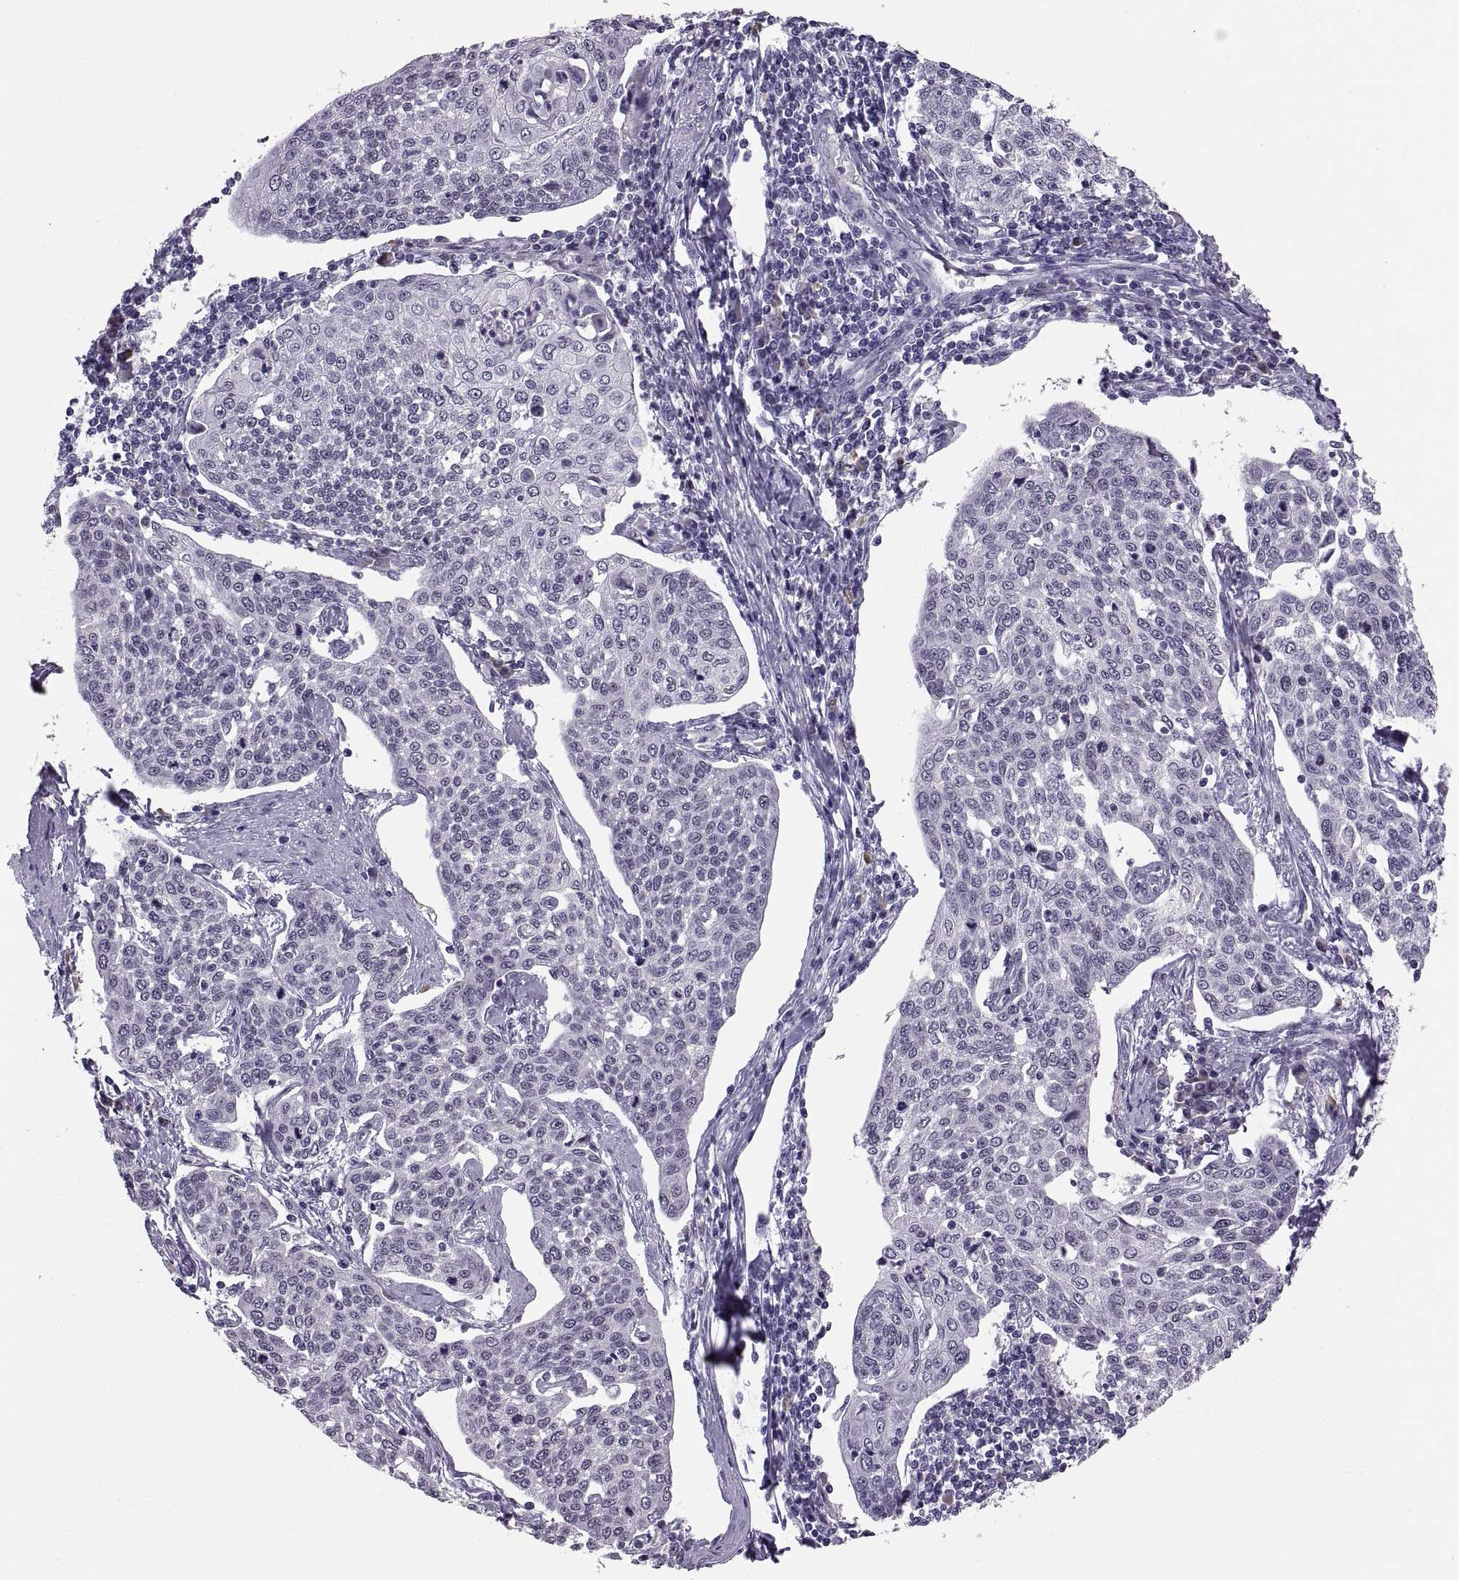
{"staining": {"intensity": "negative", "quantity": "none", "location": "none"}, "tissue": "cervical cancer", "cell_type": "Tumor cells", "image_type": "cancer", "snomed": [{"axis": "morphology", "description": "Squamous cell carcinoma, NOS"}, {"axis": "topography", "description": "Cervix"}], "caption": "This is an IHC micrograph of squamous cell carcinoma (cervical). There is no expression in tumor cells.", "gene": "MAGEB18", "patient": {"sex": "female", "age": 34}}